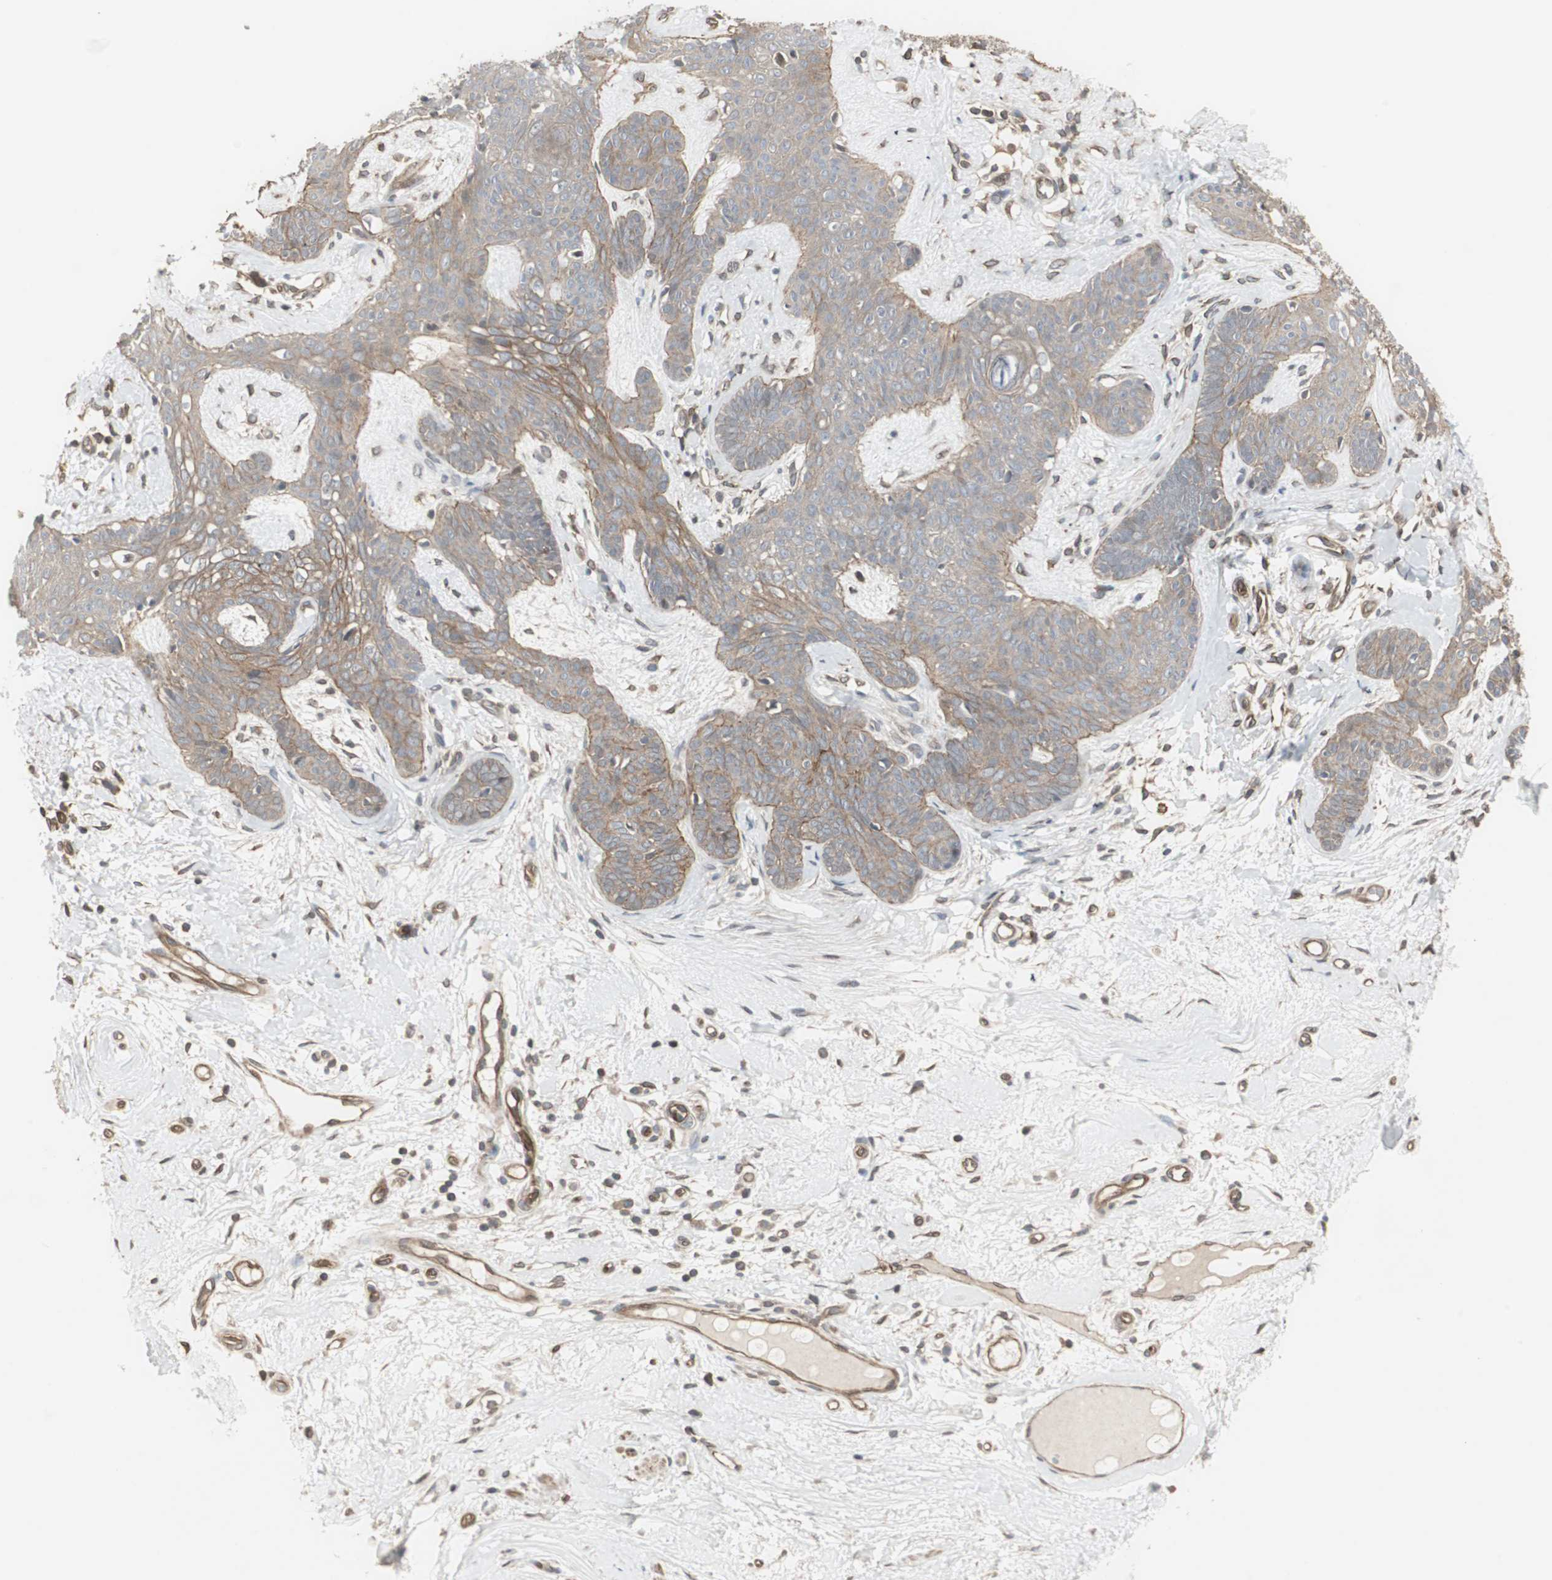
{"staining": {"intensity": "moderate", "quantity": ">75%", "location": "cytoplasmic/membranous"}, "tissue": "skin cancer", "cell_type": "Tumor cells", "image_type": "cancer", "snomed": [{"axis": "morphology", "description": "Developmental malformation"}, {"axis": "morphology", "description": "Basal cell carcinoma"}, {"axis": "topography", "description": "Skin"}], "caption": "Human basal cell carcinoma (skin) stained with a brown dye demonstrates moderate cytoplasmic/membranous positive staining in about >75% of tumor cells.", "gene": "PFDN1", "patient": {"sex": "female", "age": 62}}